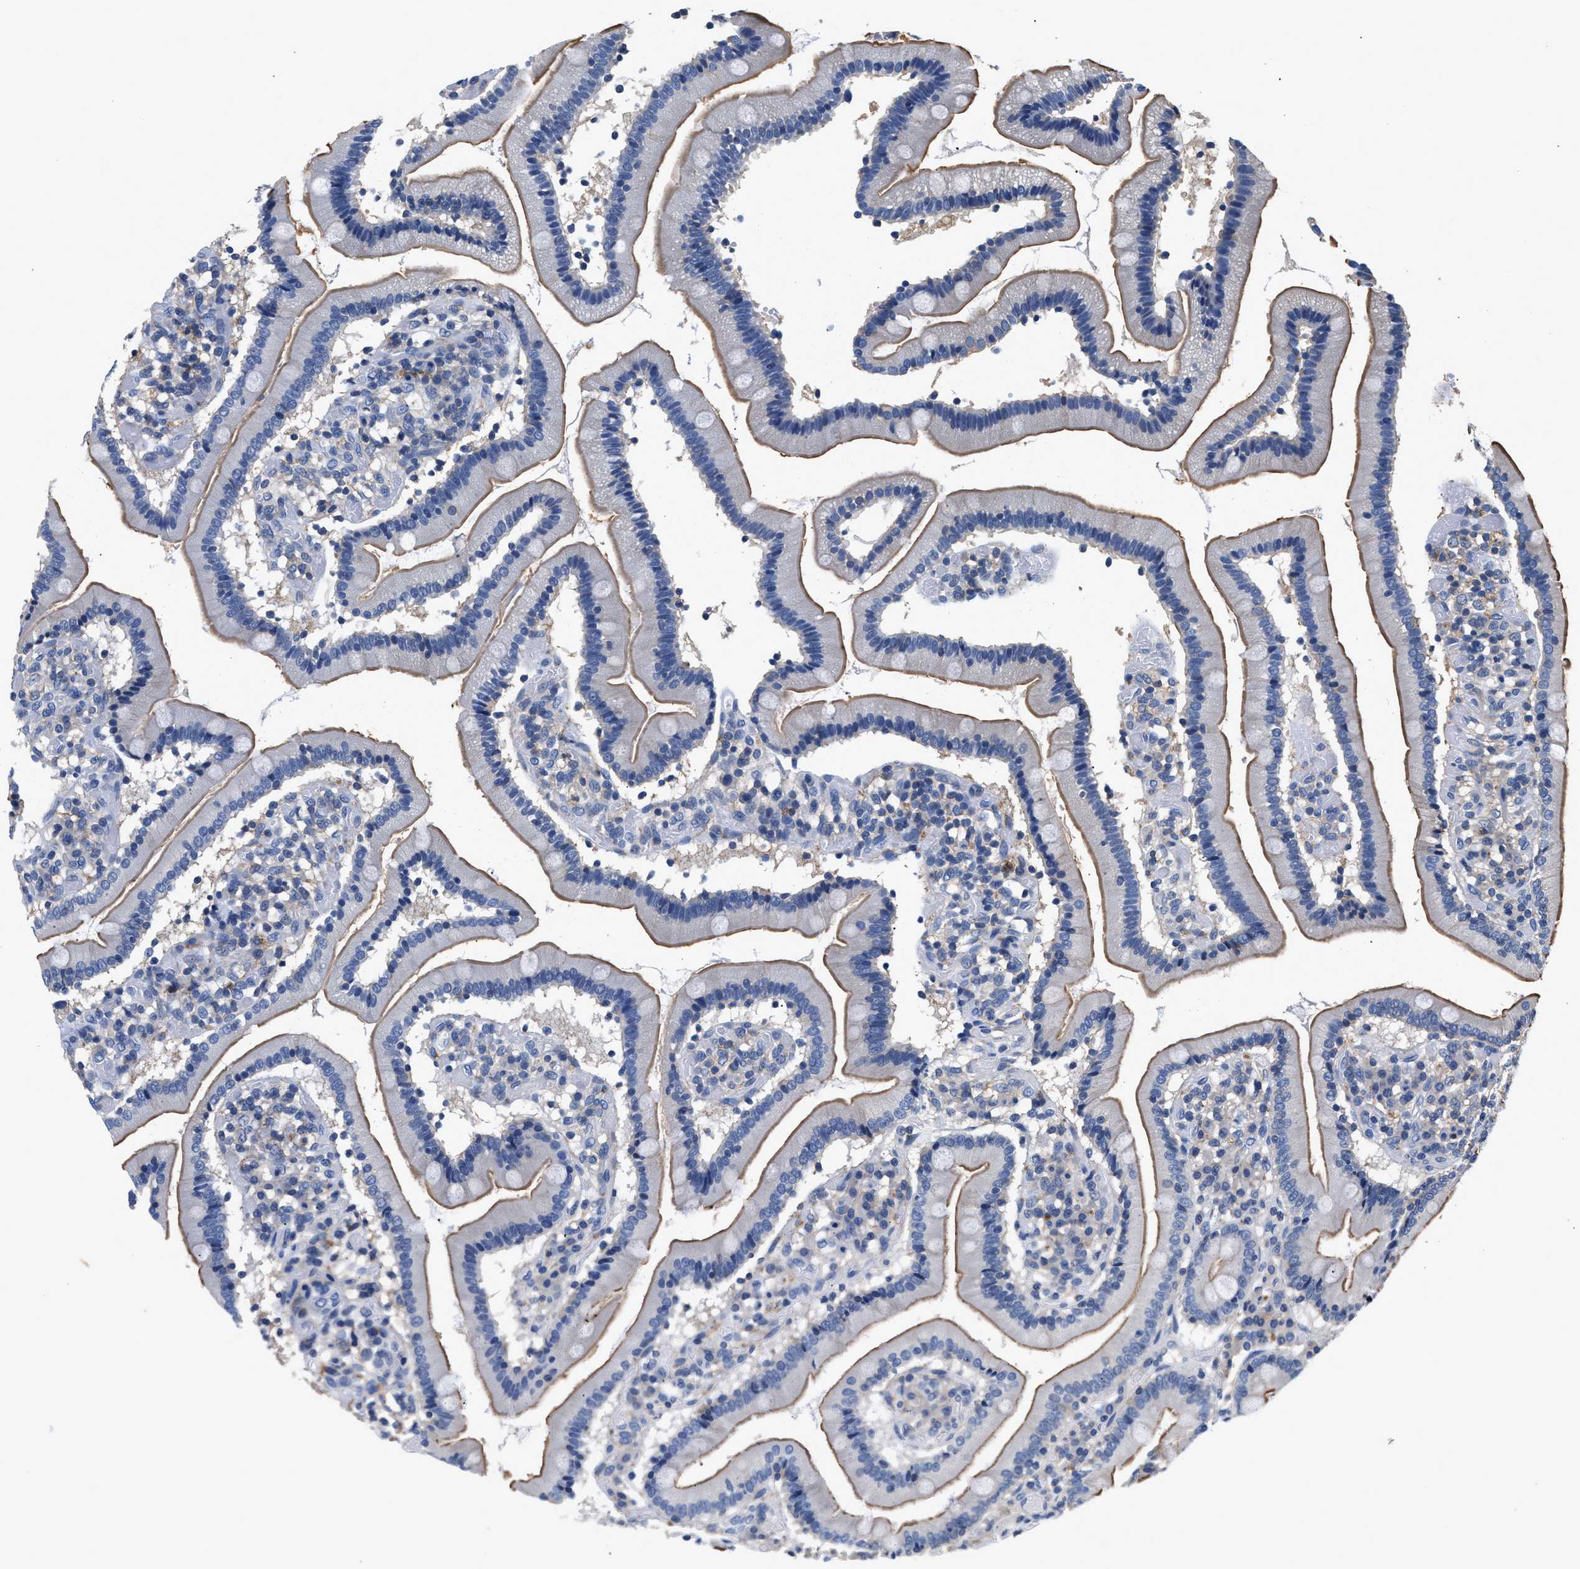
{"staining": {"intensity": "moderate", "quantity": "25%-75%", "location": "cytoplasmic/membranous"}, "tissue": "duodenum", "cell_type": "Glandular cells", "image_type": "normal", "snomed": [{"axis": "morphology", "description": "Normal tissue, NOS"}, {"axis": "topography", "description": "Duodenum"}], "caption": "A micrograph of duodenum stained for a protein reveals moderate cytoplasmic/membranous brown staining in glandular cells. (brown staining indicates protein expression, while blue staining denotes nuclei).", "gene": "GNAI3", "patient": {"sex": "male", "age": 66}}